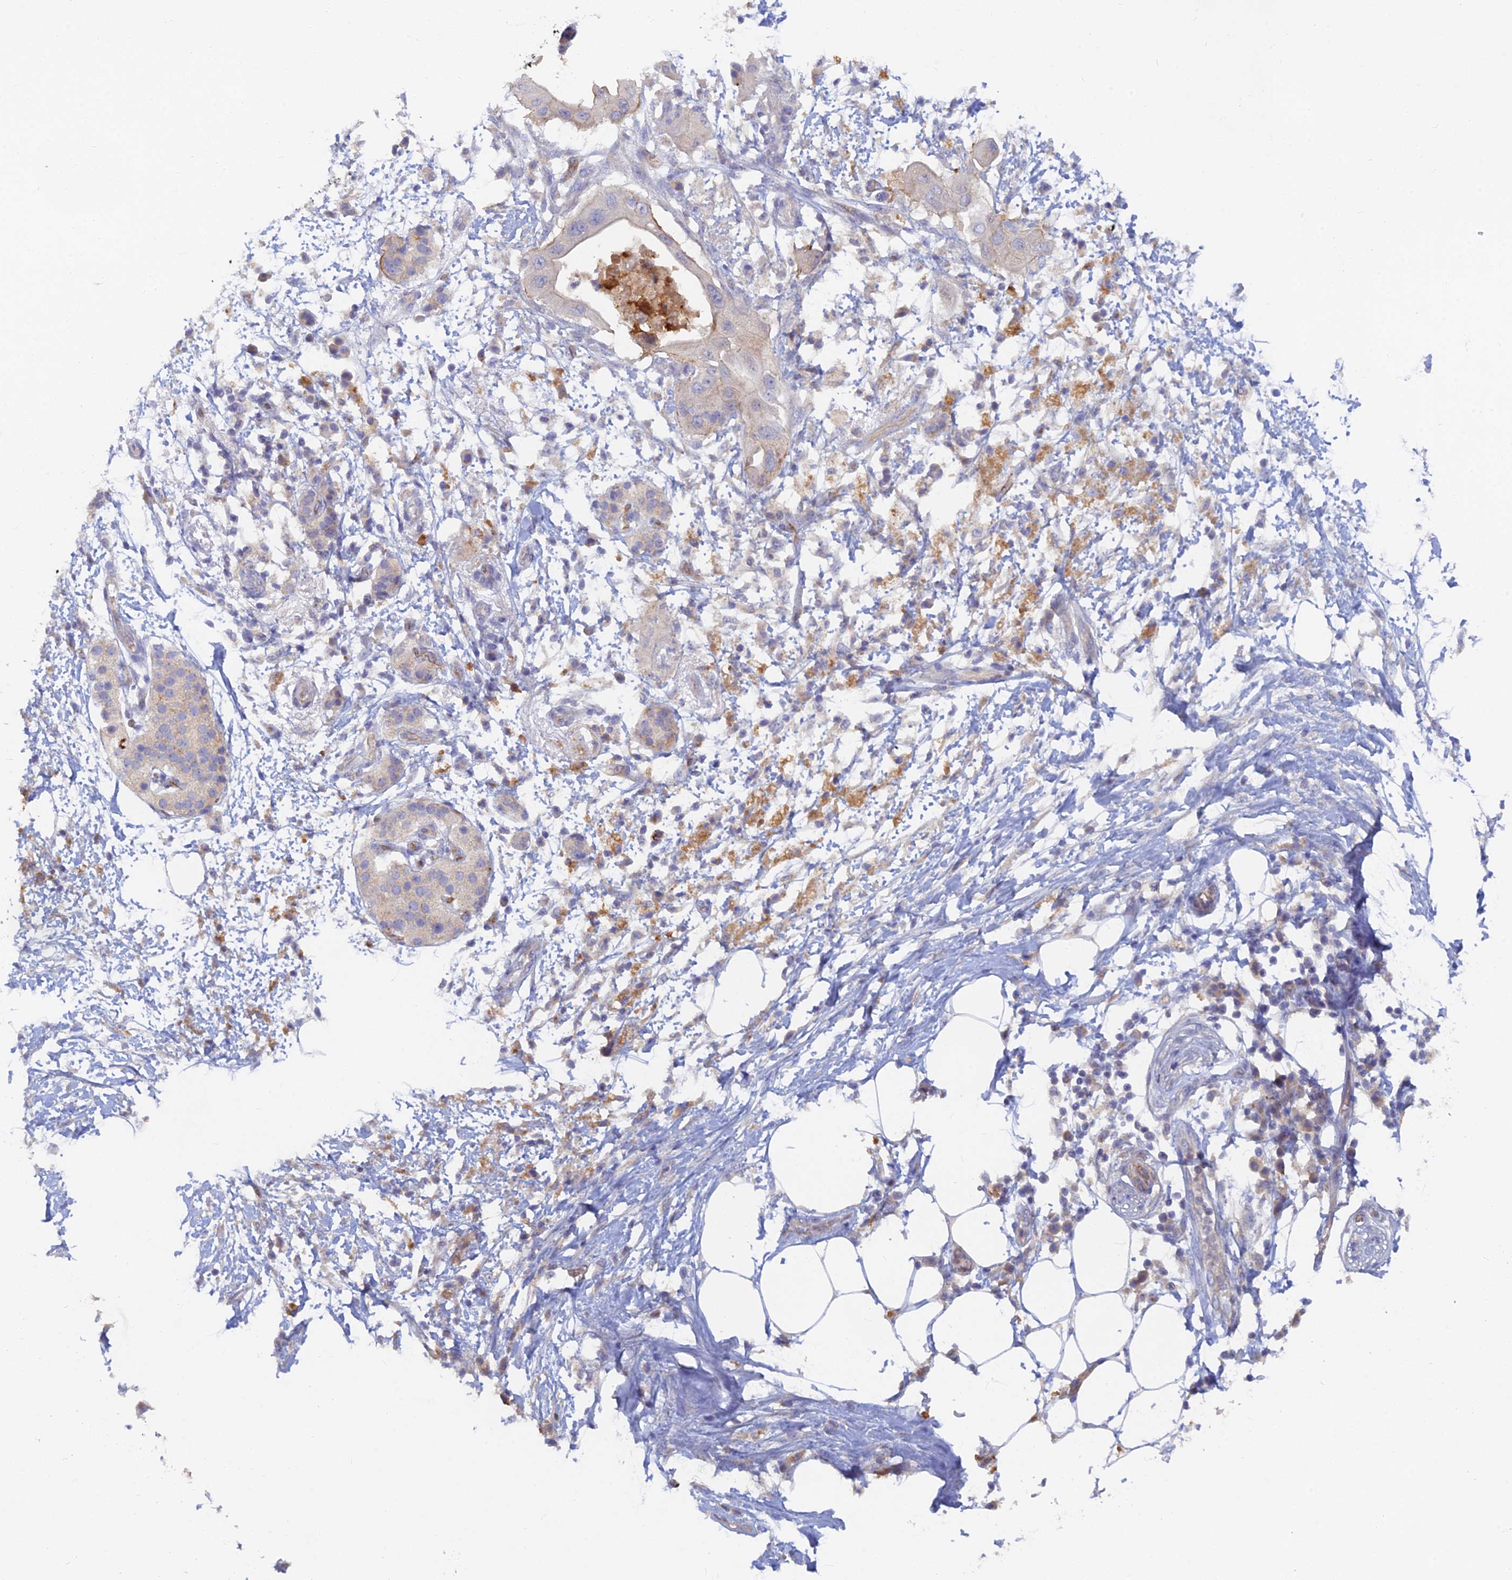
{"staining": {"intensity": "negative", "quantity": "none", "location": "none"}, "tissue": "pancreatic cancer", "cell_type": "Tumor cells", "image_type": "cancer", "snomed": [{"axis": "morphology", "description": "Adenocarcinoma, NOS"}, {"axis": "topography", "description": "Pancreas"}], "caption": "A histopathology image of human pancreatic cancer is negative for staining in tumor cells.", "gene": "ARRDC1", "patient": {"sex": "male", "age": 68}}